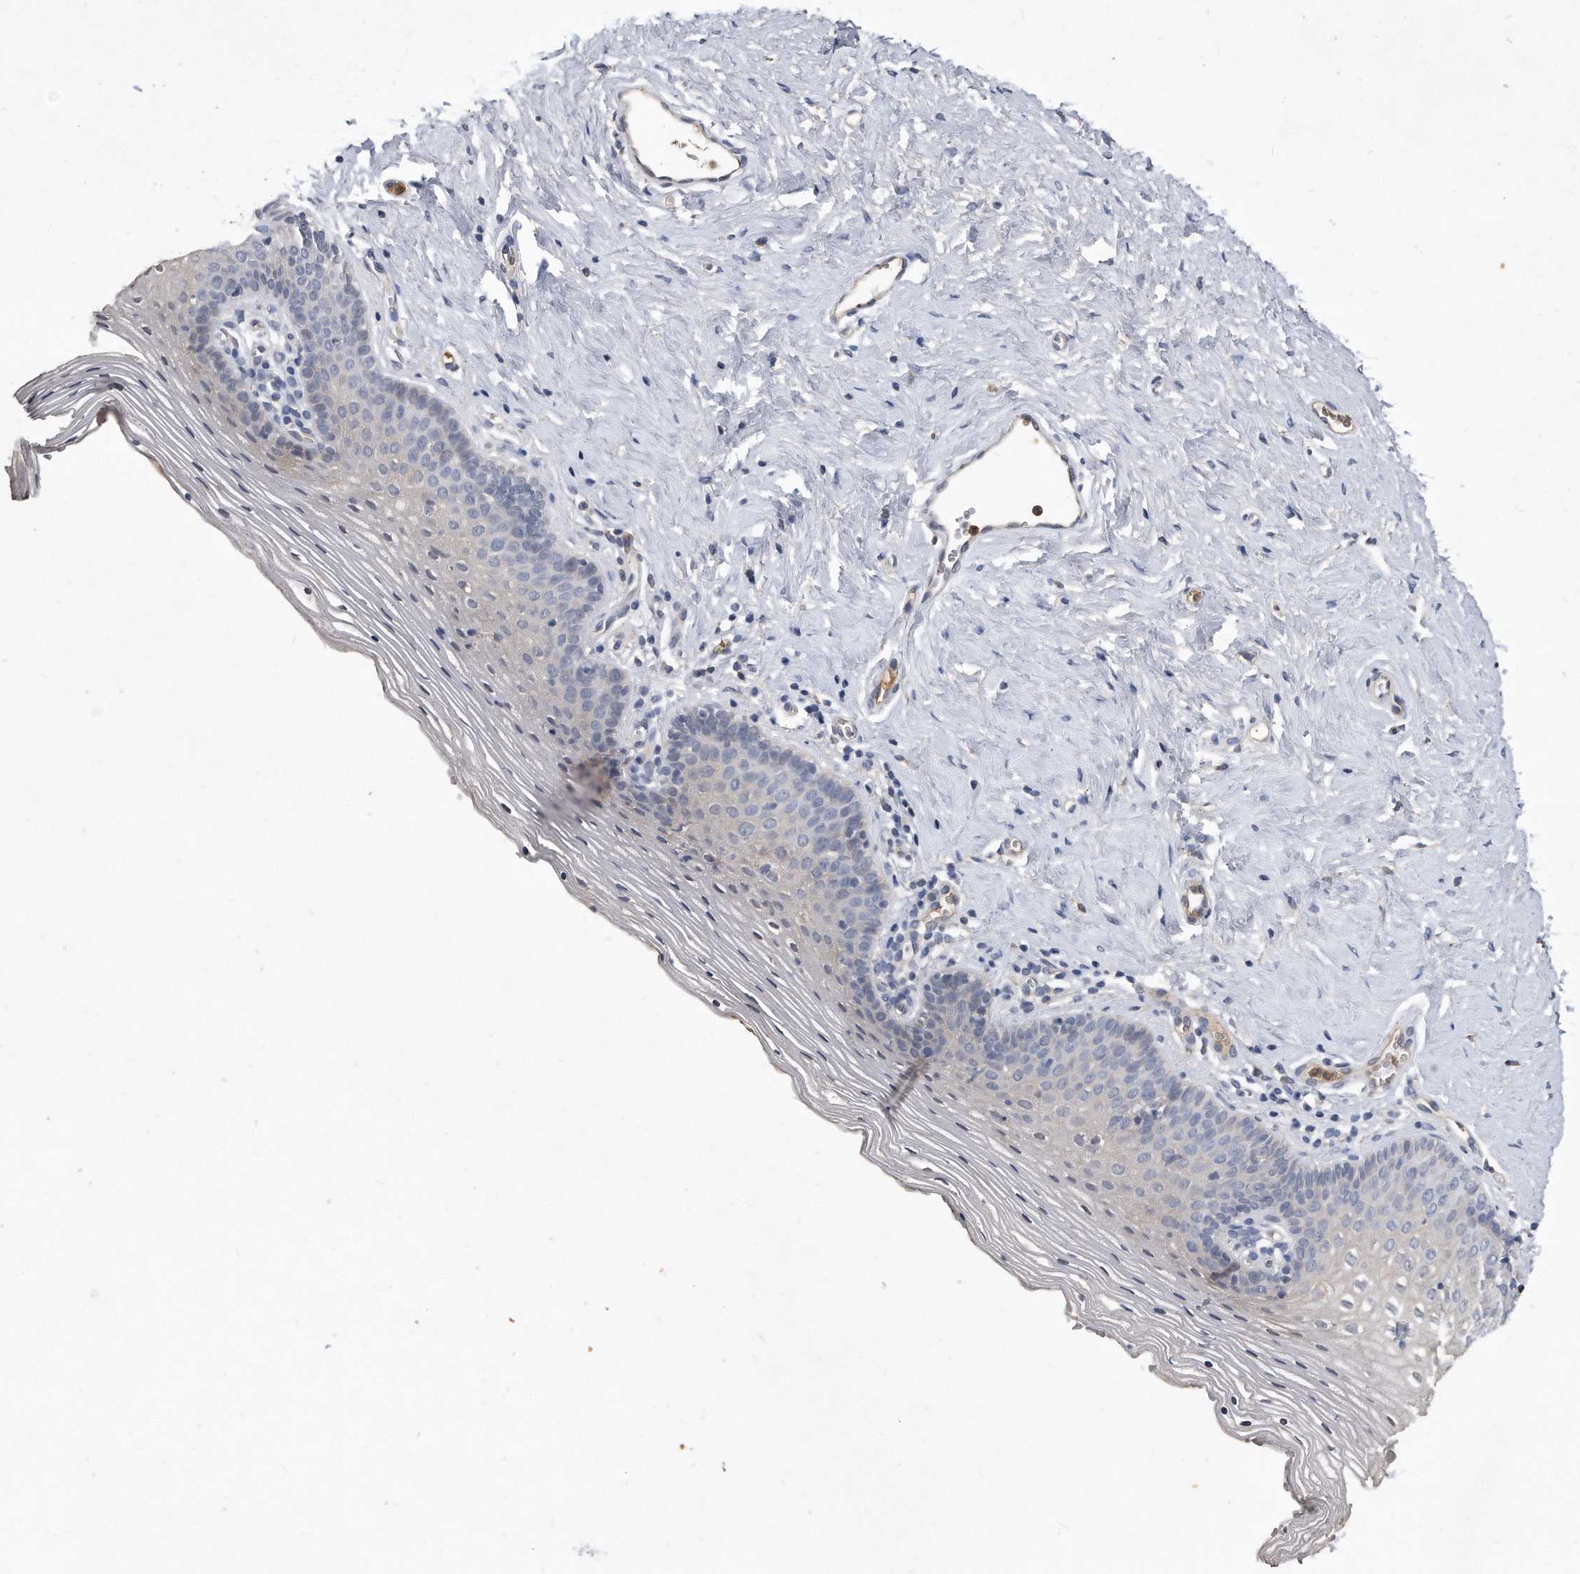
{"staining": {"intensity": "negative", "quantity": "none", "location": "none"}, "tissue": "vagina", "cell_type": "Squamous epithelial cells", "image_type": "normal", "snomed": [{"axis": "morphology", "description": "Normal tissue, NOS"}, {"axis": "topography", "description": "Vagina"}], "caption": "This is an IHC micrograph of benign human vagina. There is no positivity in squamous epithelial cells.", "gene": "HOMER3", "patient": {"sex": "female", "age": 32}}